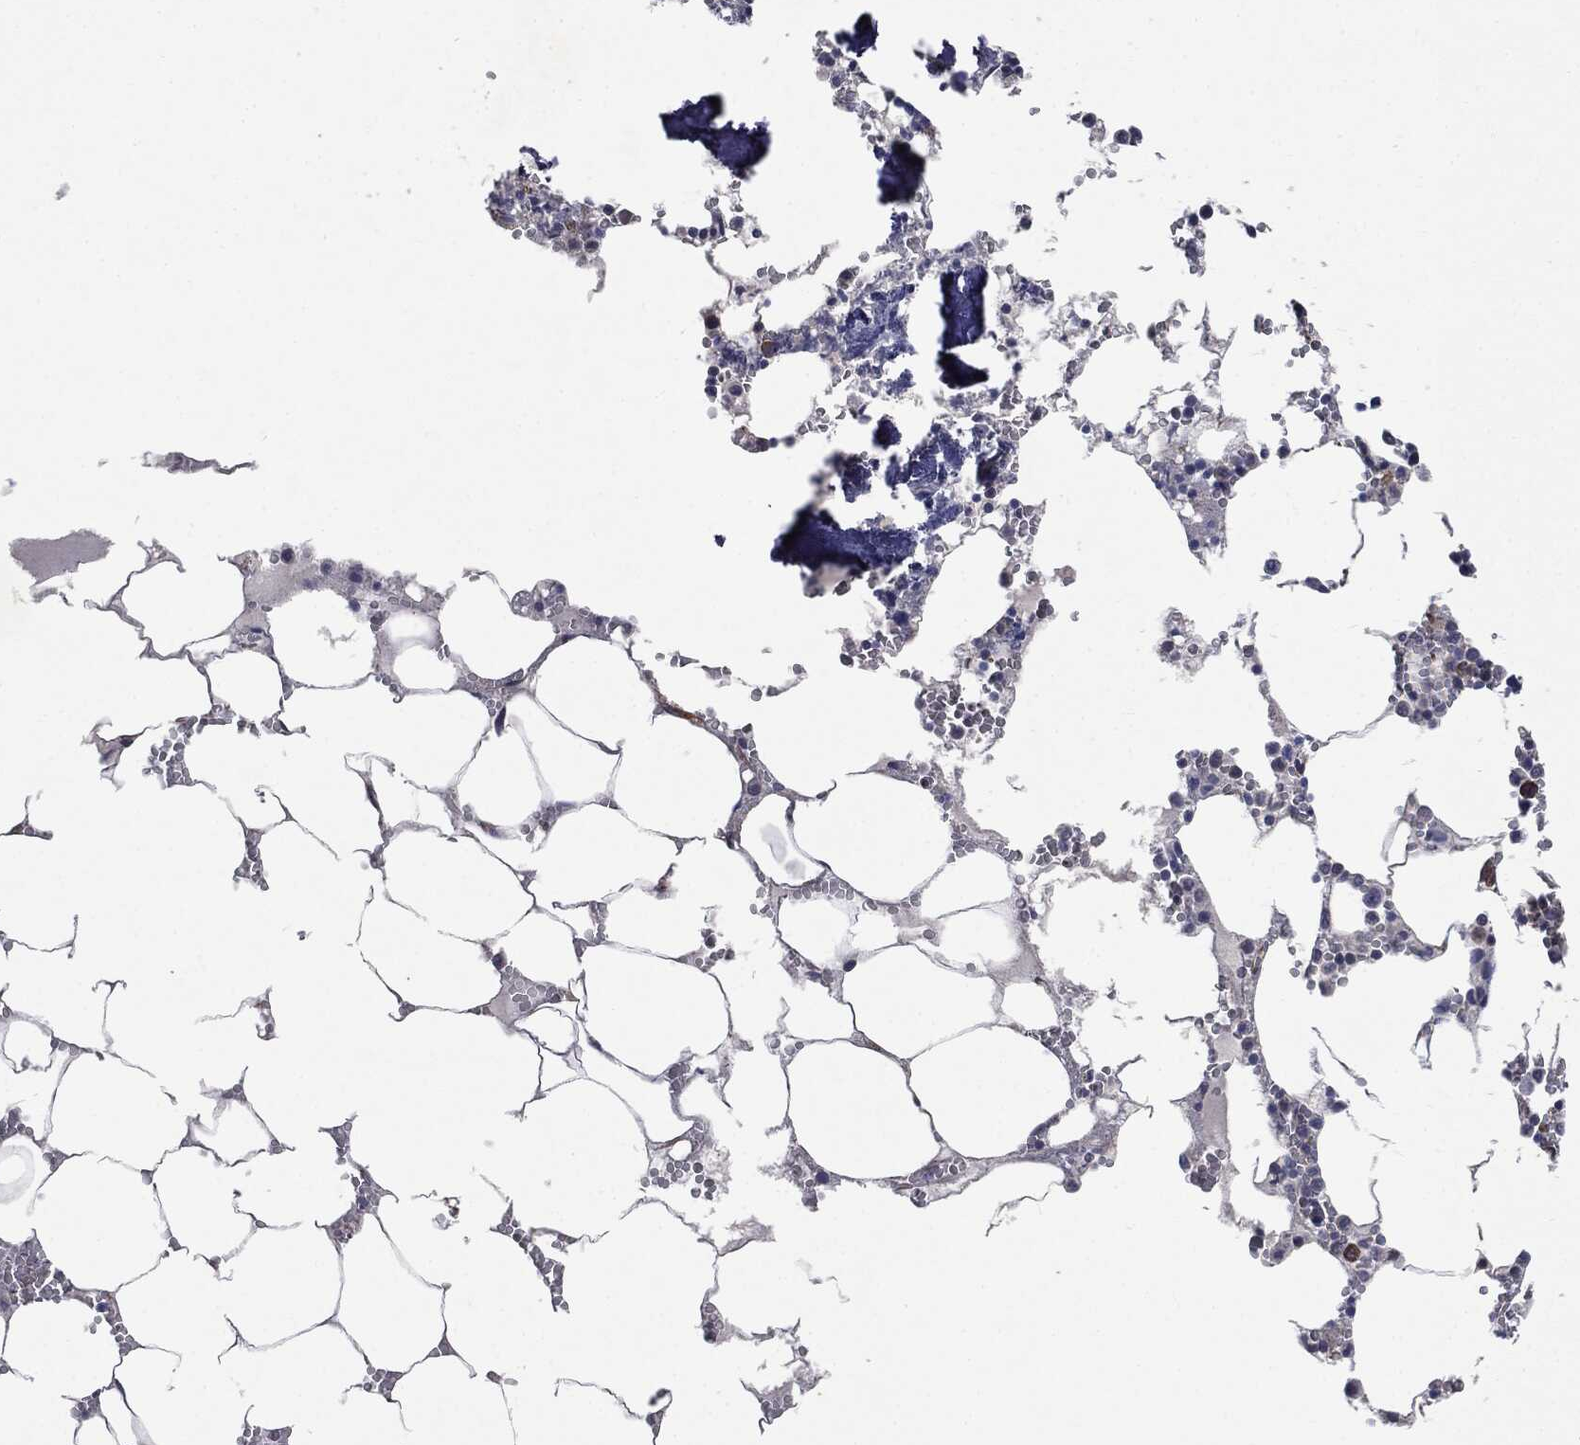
{"staining": {"intensity": "moderate", "quantity": "<25%", "location": "cytoplasmic/membranous"}, "tissue": "bone marrow", "cell_type": "Hematopoietic cells", "image_type": "normal", "snomed": [{"axis": "morphology", "description": "Normal tissue, NOS"}, {"axis": "topography", "description": "Bone marrow"}], "caption": "The photomicrograph exhibits a brown stain indicating the presence of a protein in the cytoplasmic/membranous of hematopoietic cells in bone marrow.", "gene": "EPS15L1", "patient": {"sex": "female", "age": 64}}